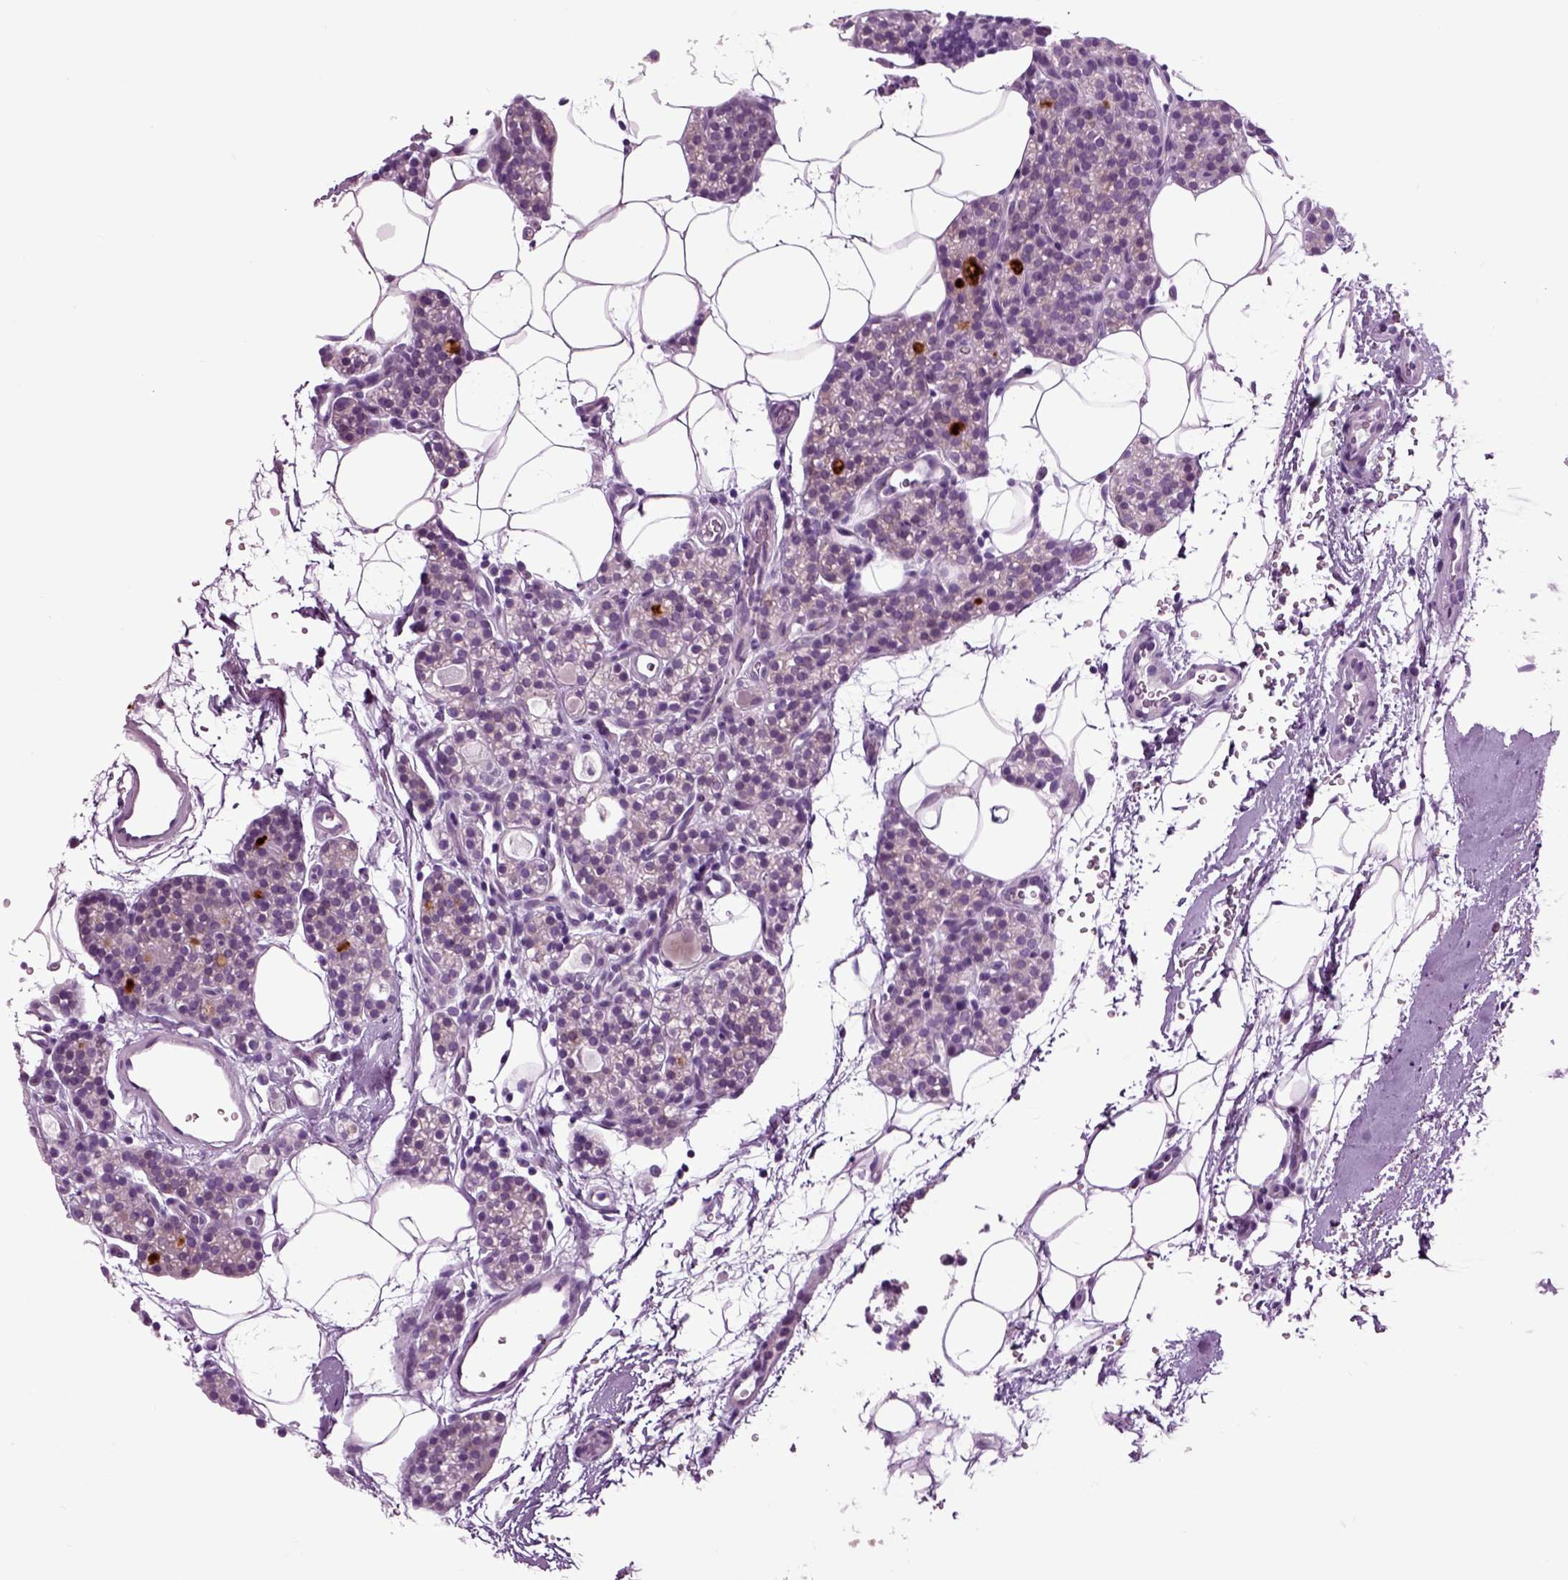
{"staining": {"intensity": "negative", "quantity": "none", "location": "none"}, "tissue": "parathyroid gland", "cell_type": "Glandular cells", "image_type": "normal", "snomed": [{"axis": "morphology", "description": "Normal tissue, NOS"}, {"axis": "topography", "description": "Parathyroid gland"}], "caption": "The immunohistochemistry (IHC) photomicrograph has no significant staining in glandular cells of parathyroid gland.", "gene": "ARHGAP11A", "patient": {"sex": "female", "age": 67}}